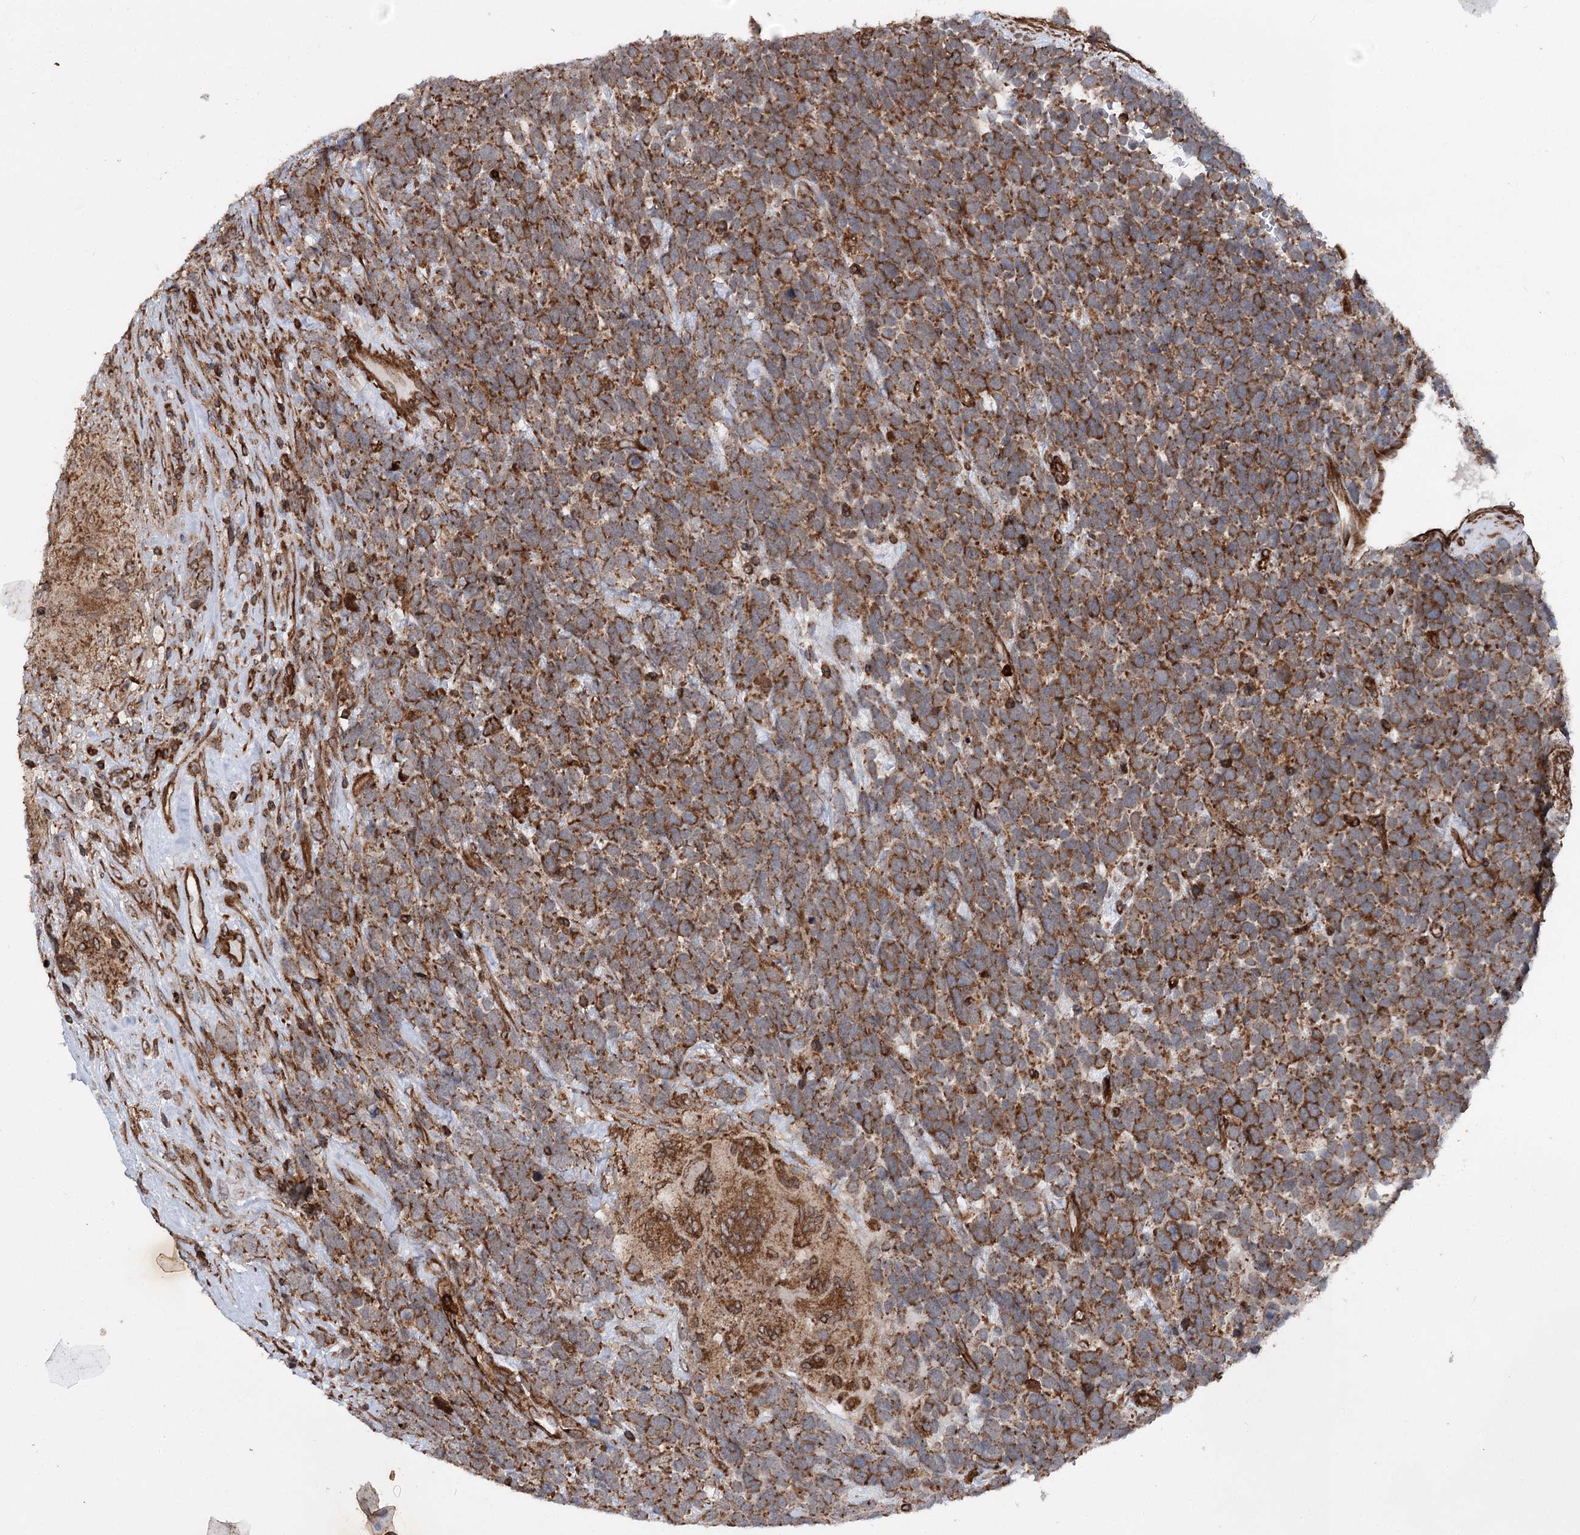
{"staining": {"intensity": "moderate", "quantity": ">75%", "location": "cytoplasmic/membranous"}, "tissue": "urothelial cancer", "cell_type": "Tumor cells", "image_type": "cancer", "snomed": [{"axis": "morphology", "description": "Urothelial carcinoma, High grade"}, {"axis": "topography", "description": "Urinary bladder"}], "caption": "This is a micrograph of immunohistochemistry staining of urothelial cancer, which shows moderate positivity in the cytoplasmic/membranous of tumor cells.", "gene": "FGFR1OP2", "patient": {"sex": "female", "age": 82}}